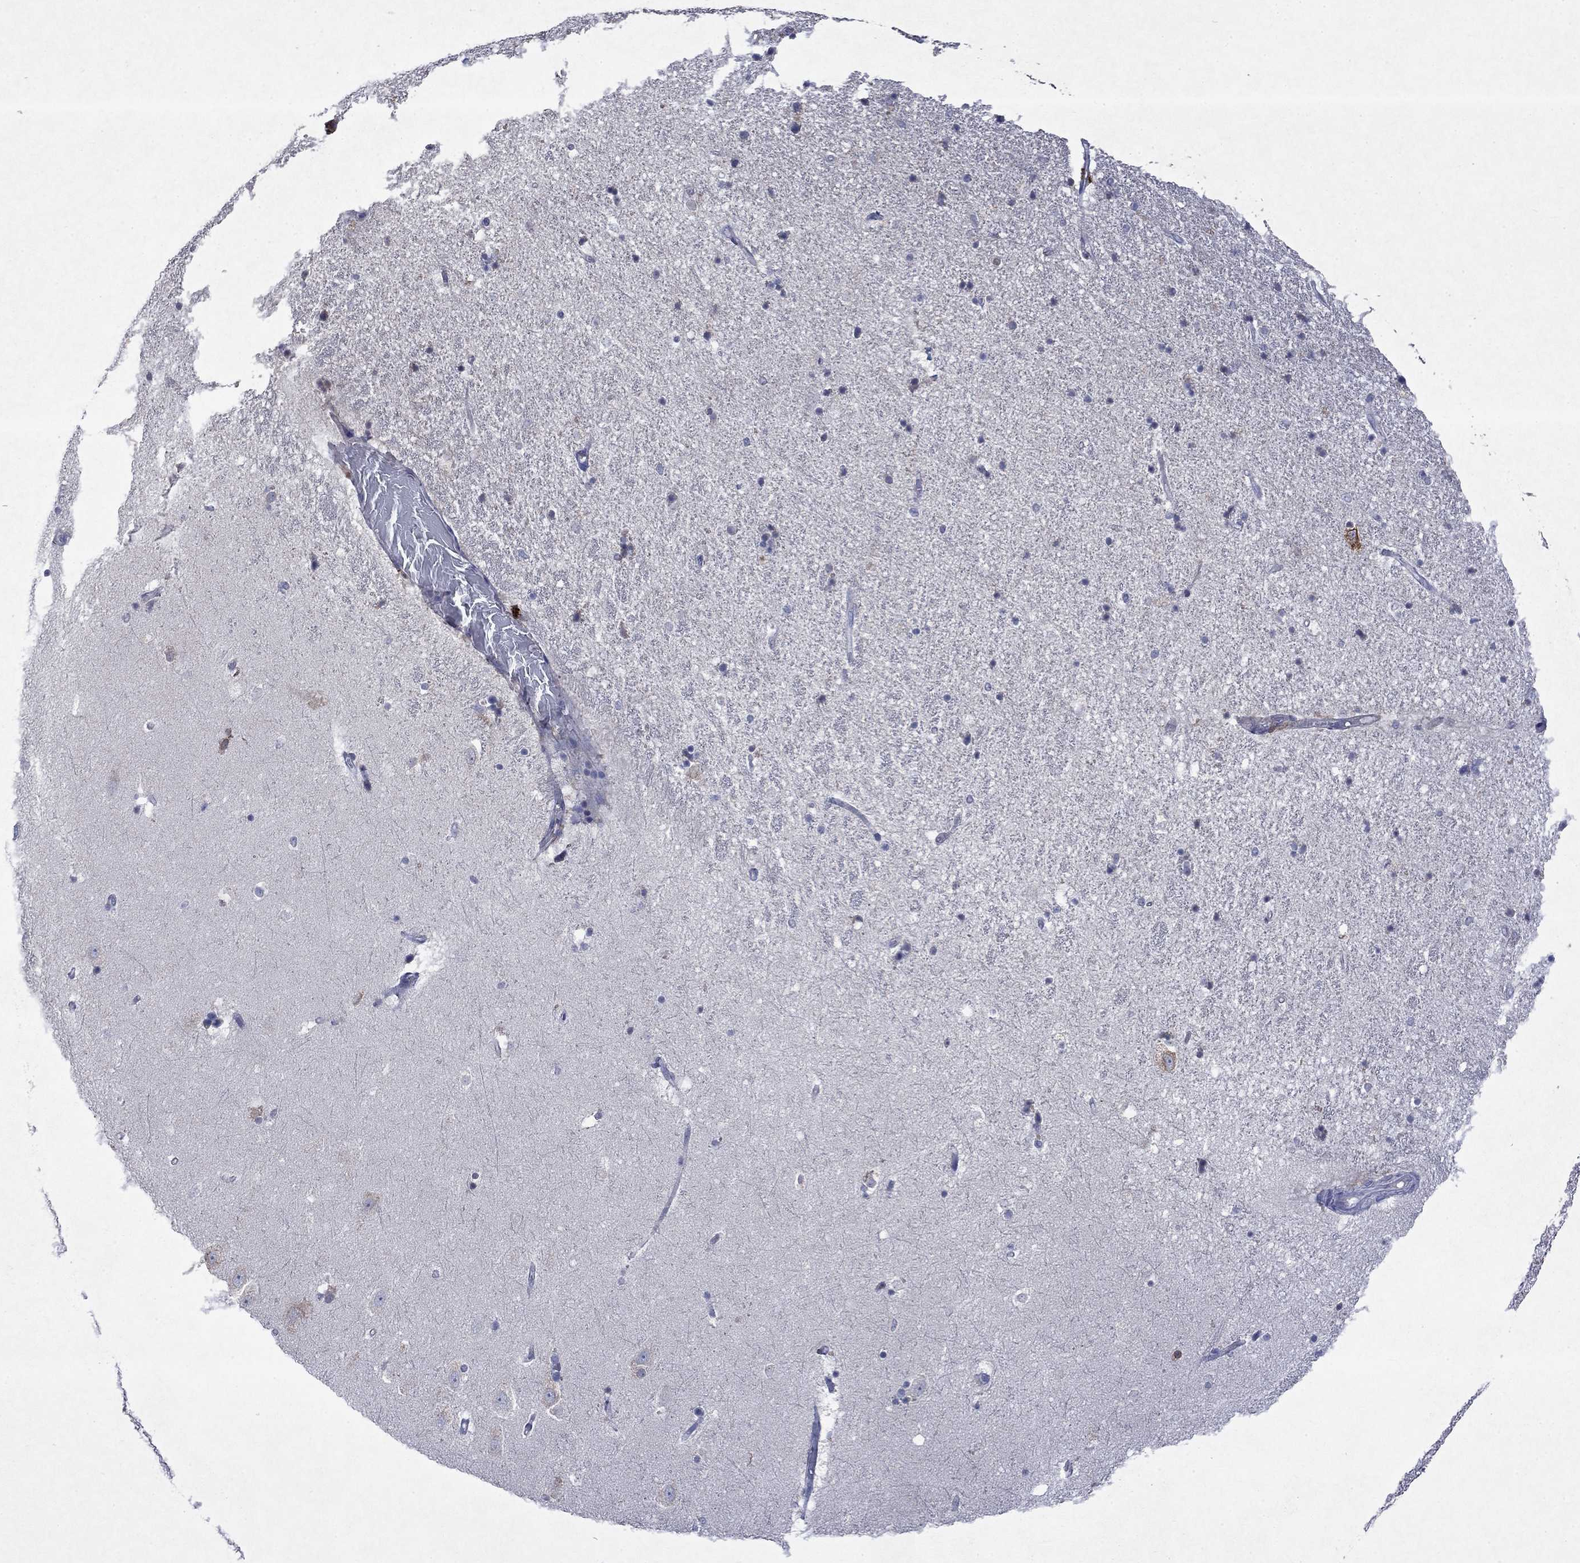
{"staining": {"intensity": "negative", "quantity": "none", "location": "none"}, "tissue": "hippocampus", "cell_type": "Glial cells", "image_type": "normal", "snomed": [{"axis": "morphology", "description": "Normal tissue, NOS"}, {"axis": "topography", "description": "Hippocampus"}], "caption": "IHC image of normal human hippocampus stained for a protein (brown), which demonstrates no staining in glial cells.", "gene": "TMEM97", "patient": {"sex": "male", "age": 49}}